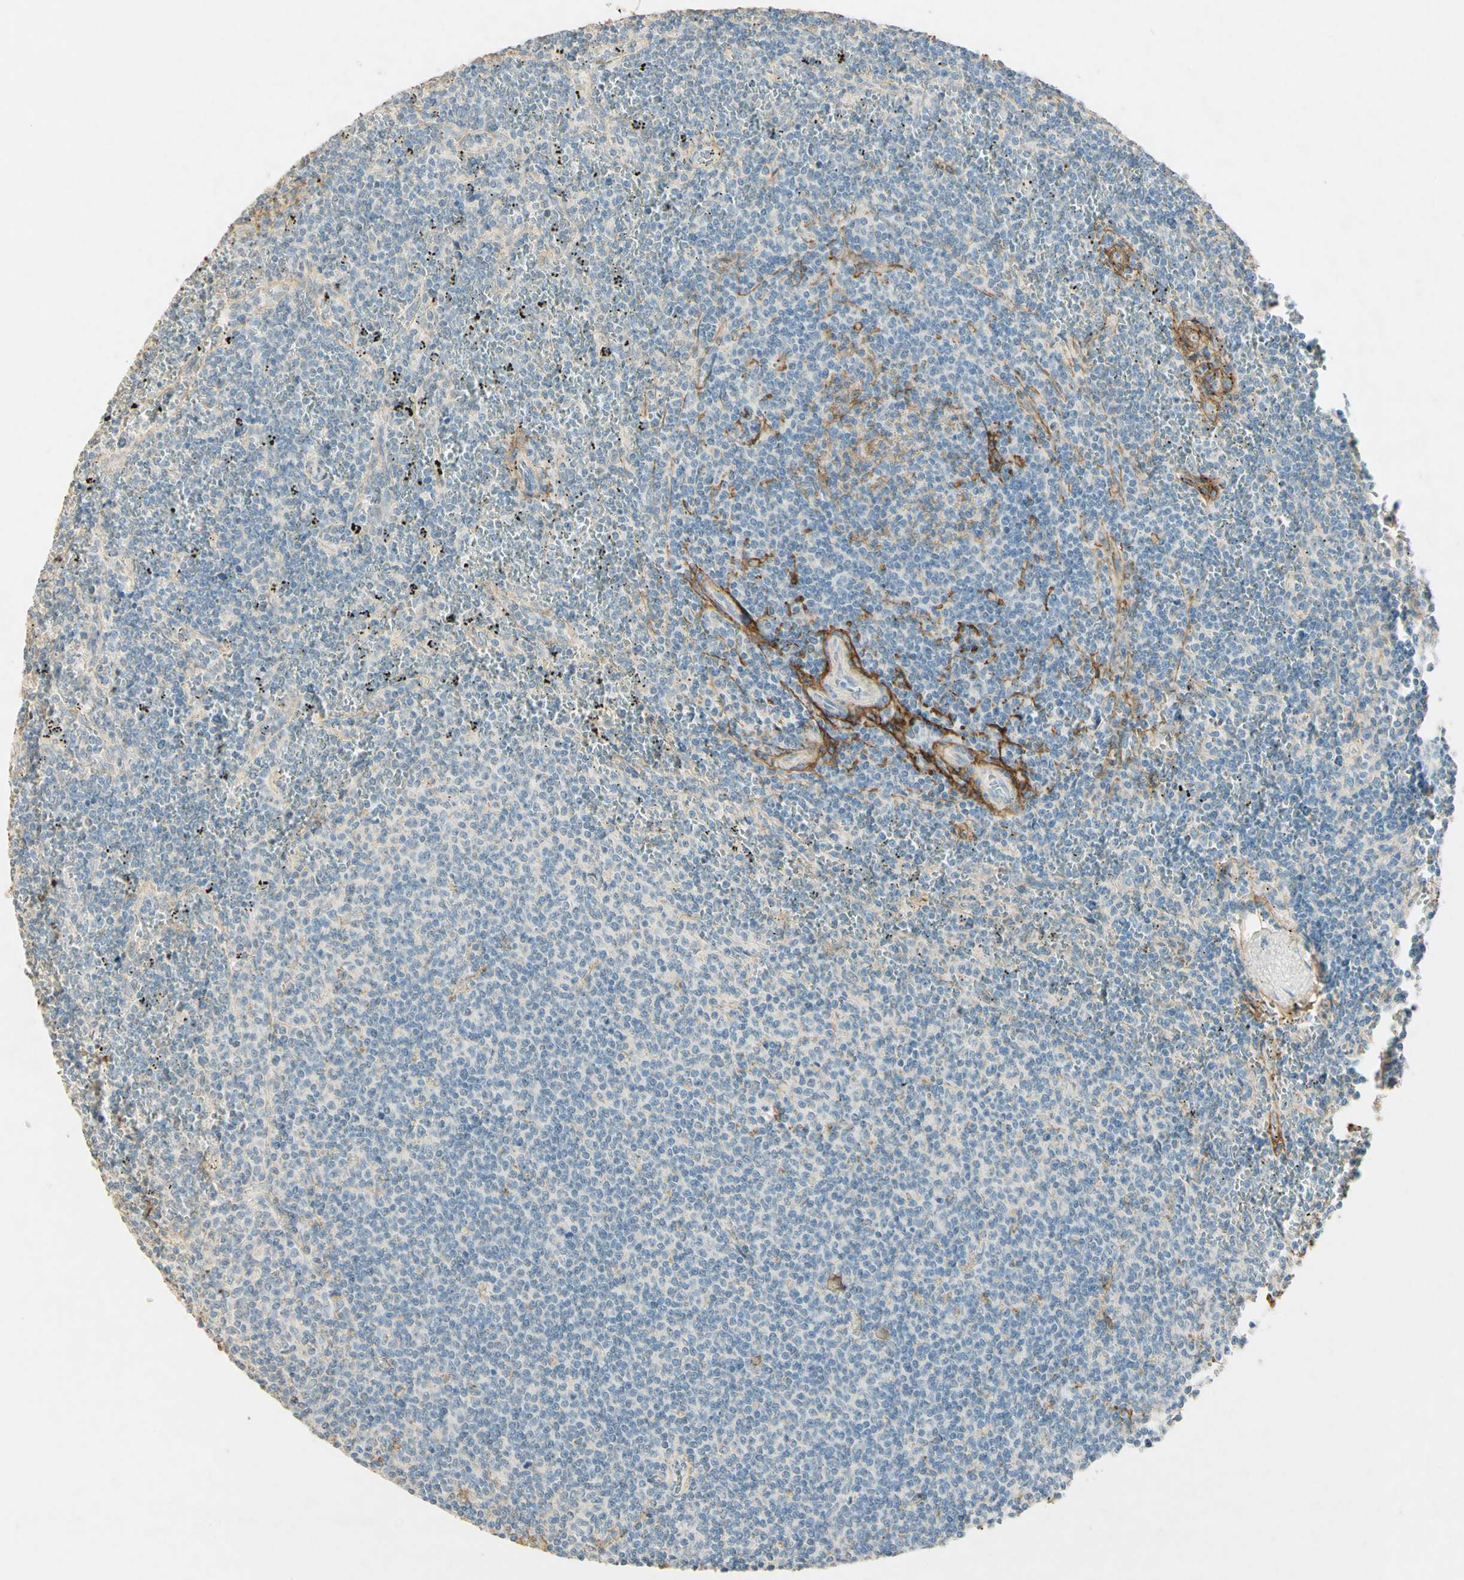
{"staining": {"intensity": "weak", "quantity": "<25%", "location": "cytoplasmic/membranous"}, "tissue": "lymphoma", "cell_type": "Tumor cells", "image_type": "cancer", "snomed": [{"axis": "morphology", "description": "Malignant lymphoma, non-Hodgkin's type, Low grade"}, {"axis": "topography", "description": "Spleen"}], "caption": "DAB (3,3'-diaminobenzidine) immunohistochemical staining of low-grade malignant lymphoma, non-Hodgkin's type shows no significant staining in tumor cells.", "gene": "TNN", "patient": {"sex": "female", "age": 50}}